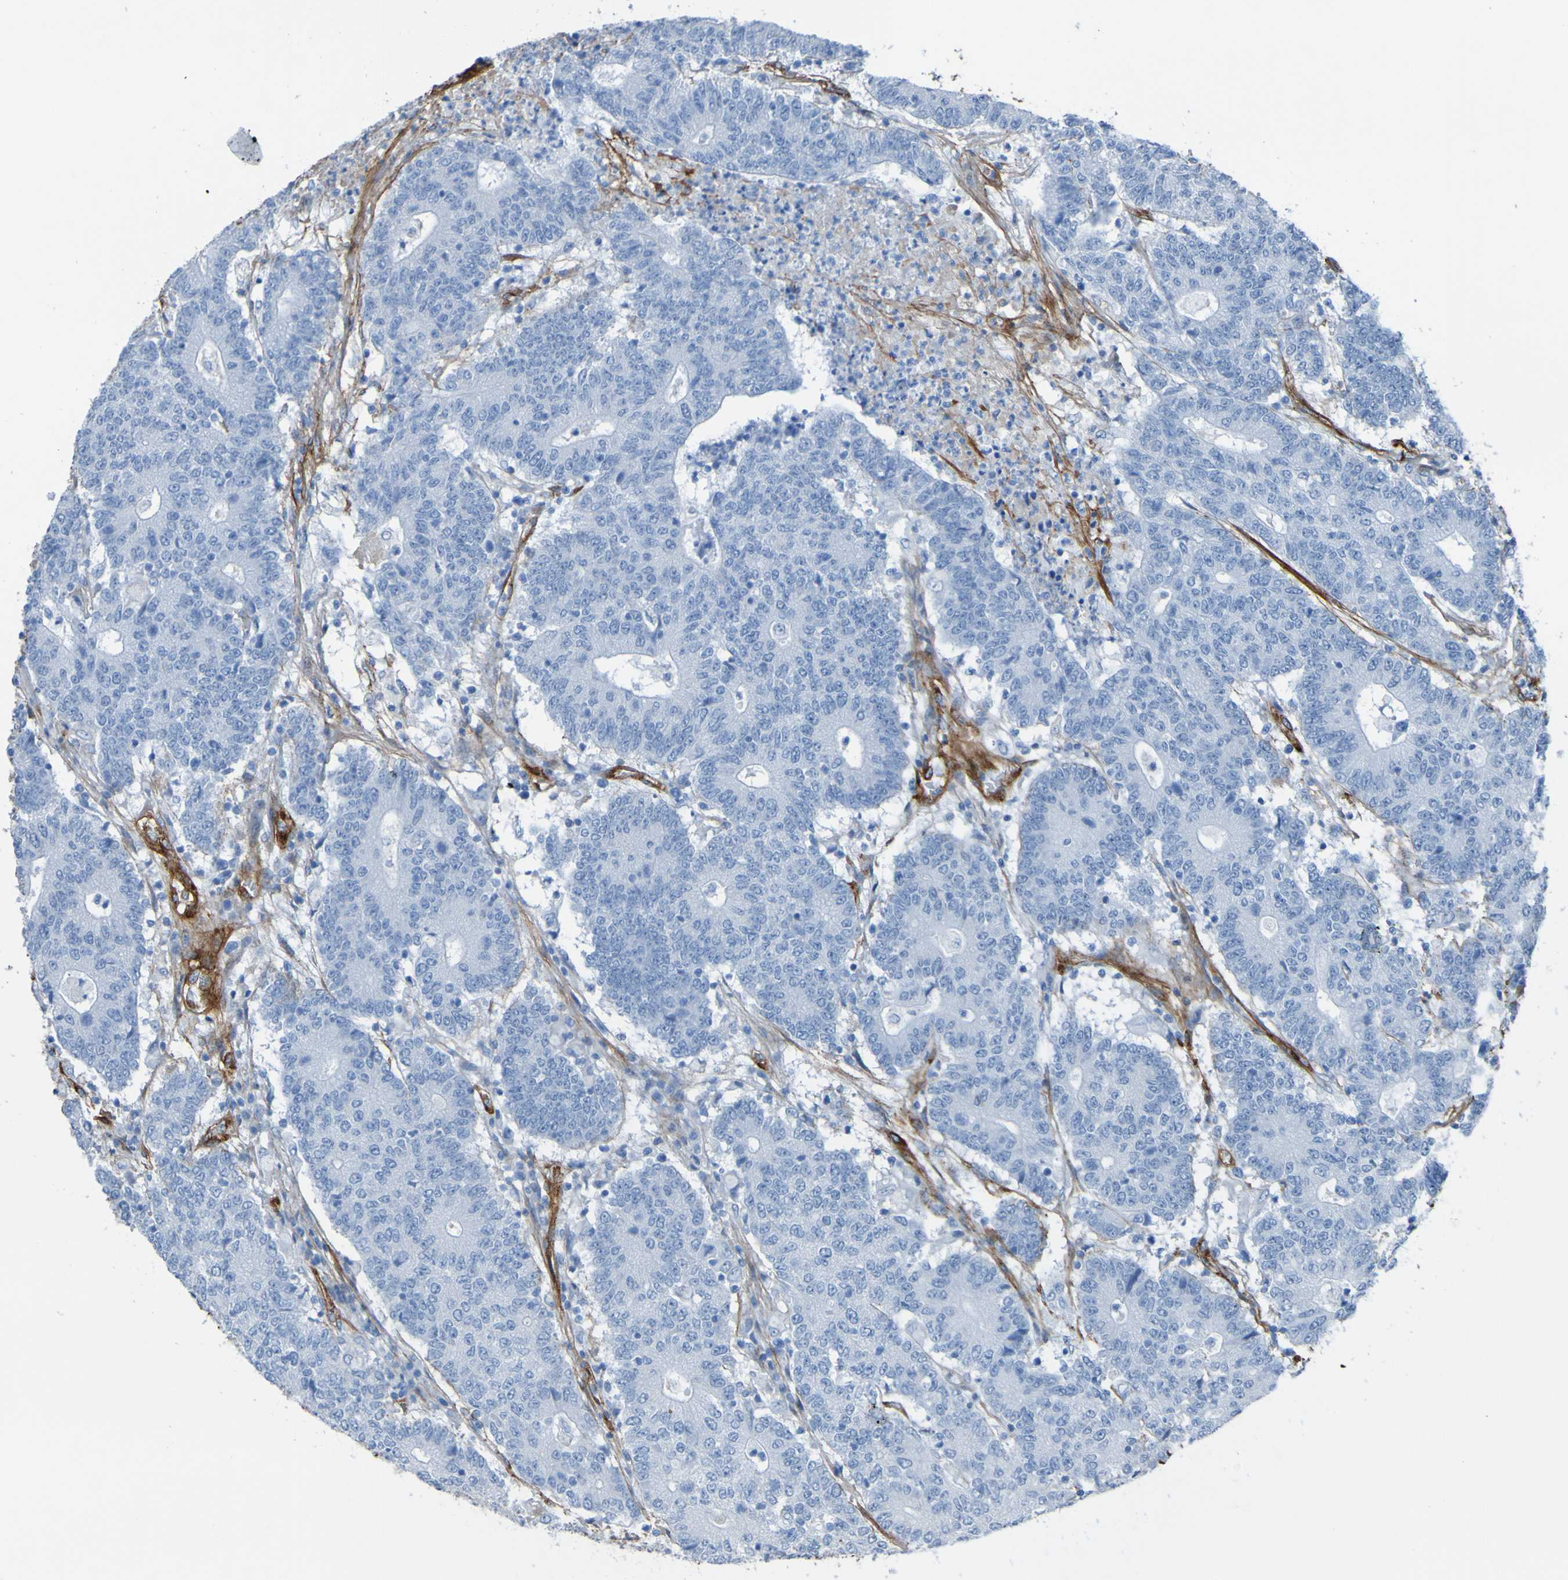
{"staining": {"intensity": "negative", "quantity": "none", "location": "none"}, "tissue": "colorectal cancer", "cell_type": "Tumor cells", "image_type": "cancer", "snomed": [{"axis": "morphology", "description": "Normal tissue, NOS"}, {"axis": "morphology", "description": "Adenocarcinoma, NOS"}, {"axis": "topography", "description": "Colon"}], "caption": "High magnification brightfield microscopy of colorectal cancer stained with DAB (3,3'-diaminobenzidine) (brown) and counterstained with hematoxylin (blue): tumor cells show no significant expression.", "gene": "COL4A2", "patient": {"sex": "female", "age": 75}}